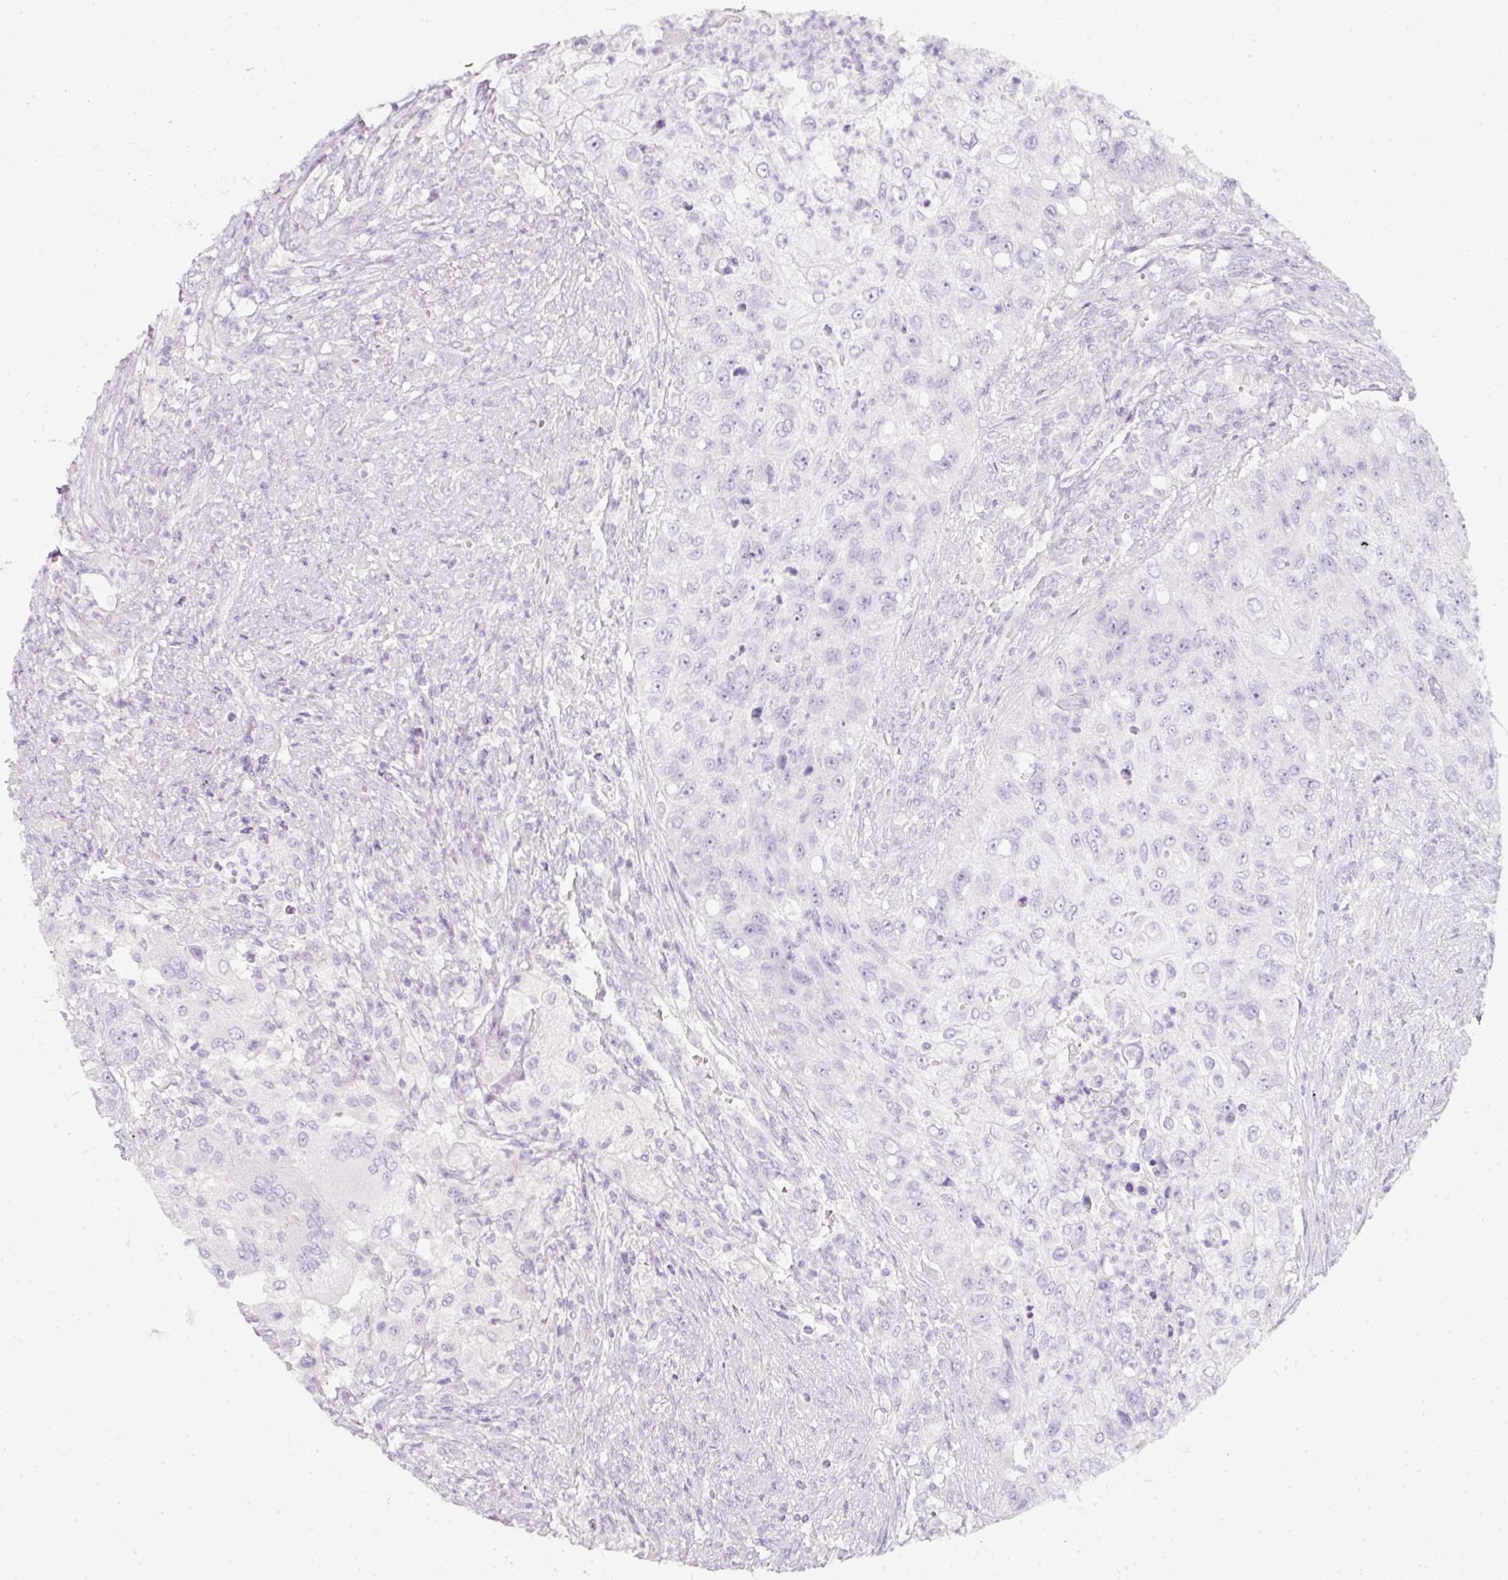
{"staining": {"intensity": "negative", "quantity": "none", "location": "none"}, "tissue": "urothelial cancer", "cell_type": "Tumor cells", "image_type": "cancer", "snomed": [{"axis": "morphology", "description": "Urothelial carcinoma, High grade"}, {"axis": "topography", "description": "Urinary bladder"}], "caption": "Tumor cells show no significant positivity in urothelial cancer.", "gene": "SLC2A2", "patient": {"sex": "female", "age": 60}}